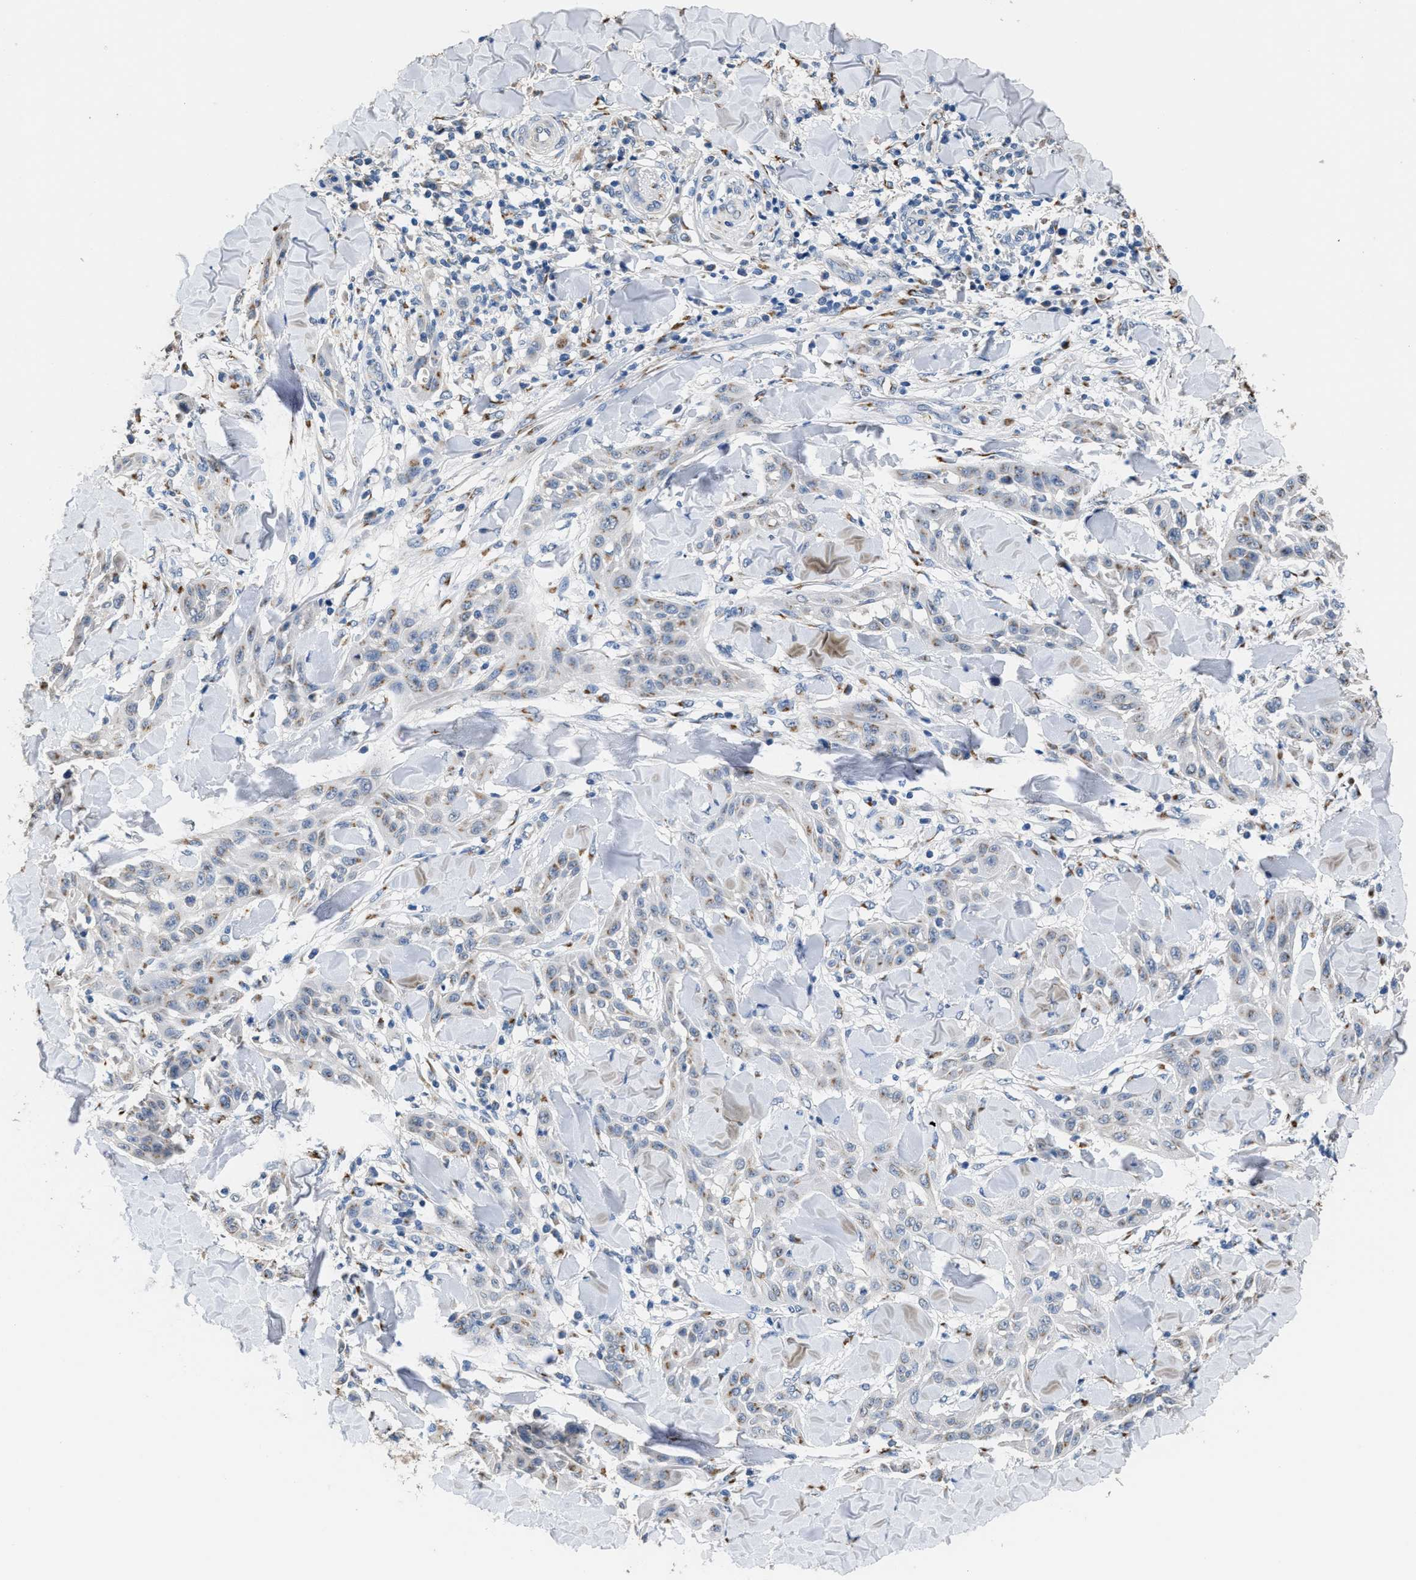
{"staining": {"intensity": "moderate", "quantity": "<25%", "location": "cytoplasmic/membranous"}, "tissue": "skin cancer", "cell_type": "Tumor cells", "image_type": "cancer", "snomed": [{"axis": "morphology", "description": "Squamous cell carcinoma, NOS"}, {"axis": "topography", "description": "Skin"}], "caption": "Skin squamous cell carcinoma stained for a protein shows moderate cytoplasmic/membranous positivity in tumor cells.", "gene": "GOLM1", "patient": {"sex": "male", "age": 24}}